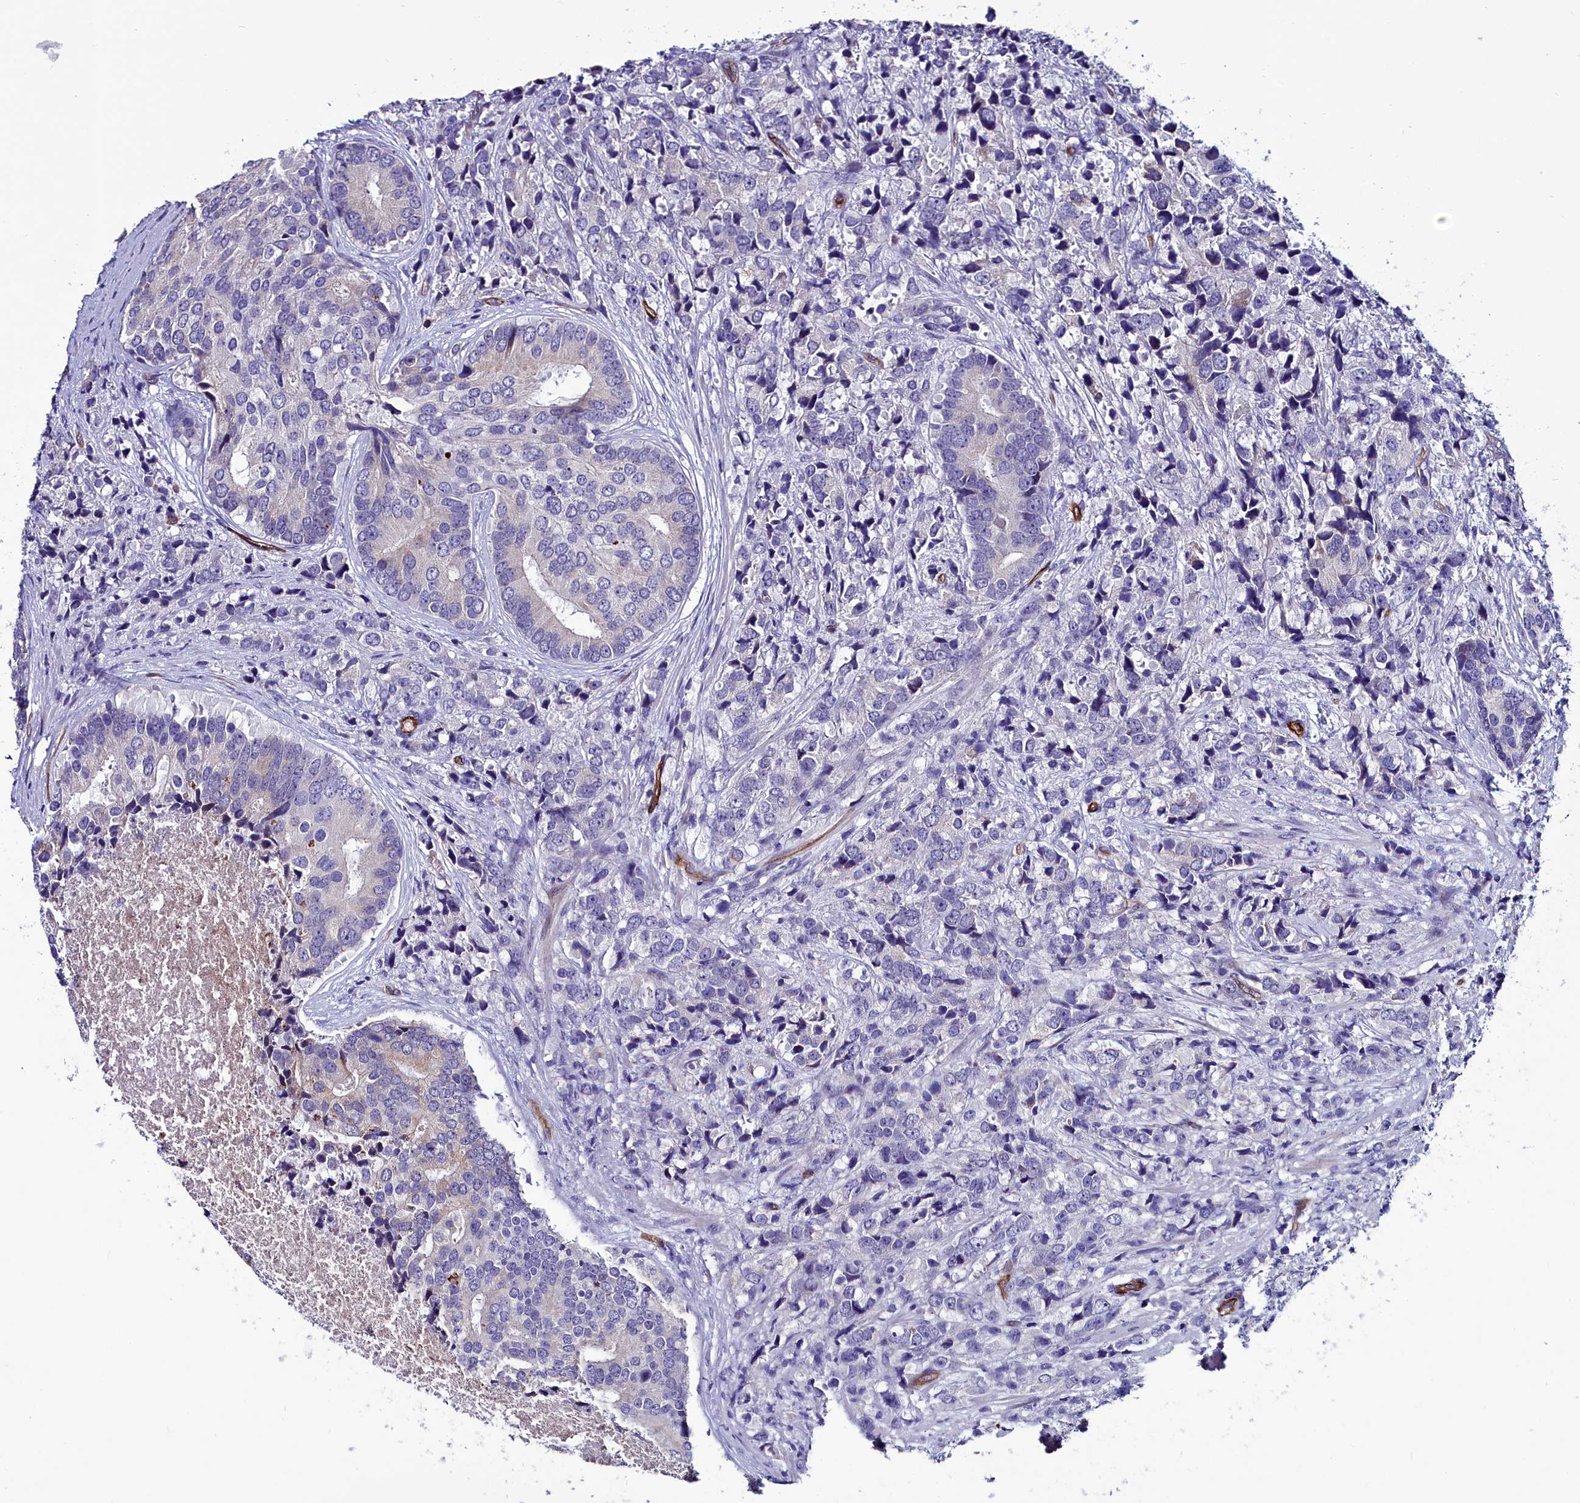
{"staining": {"intensity": "negative", "quantity": "none", "location": "none"}, "tissue": "prostate cancer", "cell_type": "Tumor cells", "image_type": "cancer", "snomed": [{"axis": "morphology", "description": "Adenocarcinoma, High grade"}, {"axis": "topography", "description": "Prostate"}], "caption": "There is no significant expression in tumor cells of high-grade adenocarcinoma (prostate).", "gene": "CYP4F11", "patient": {"sex": "male", "age": 62}}